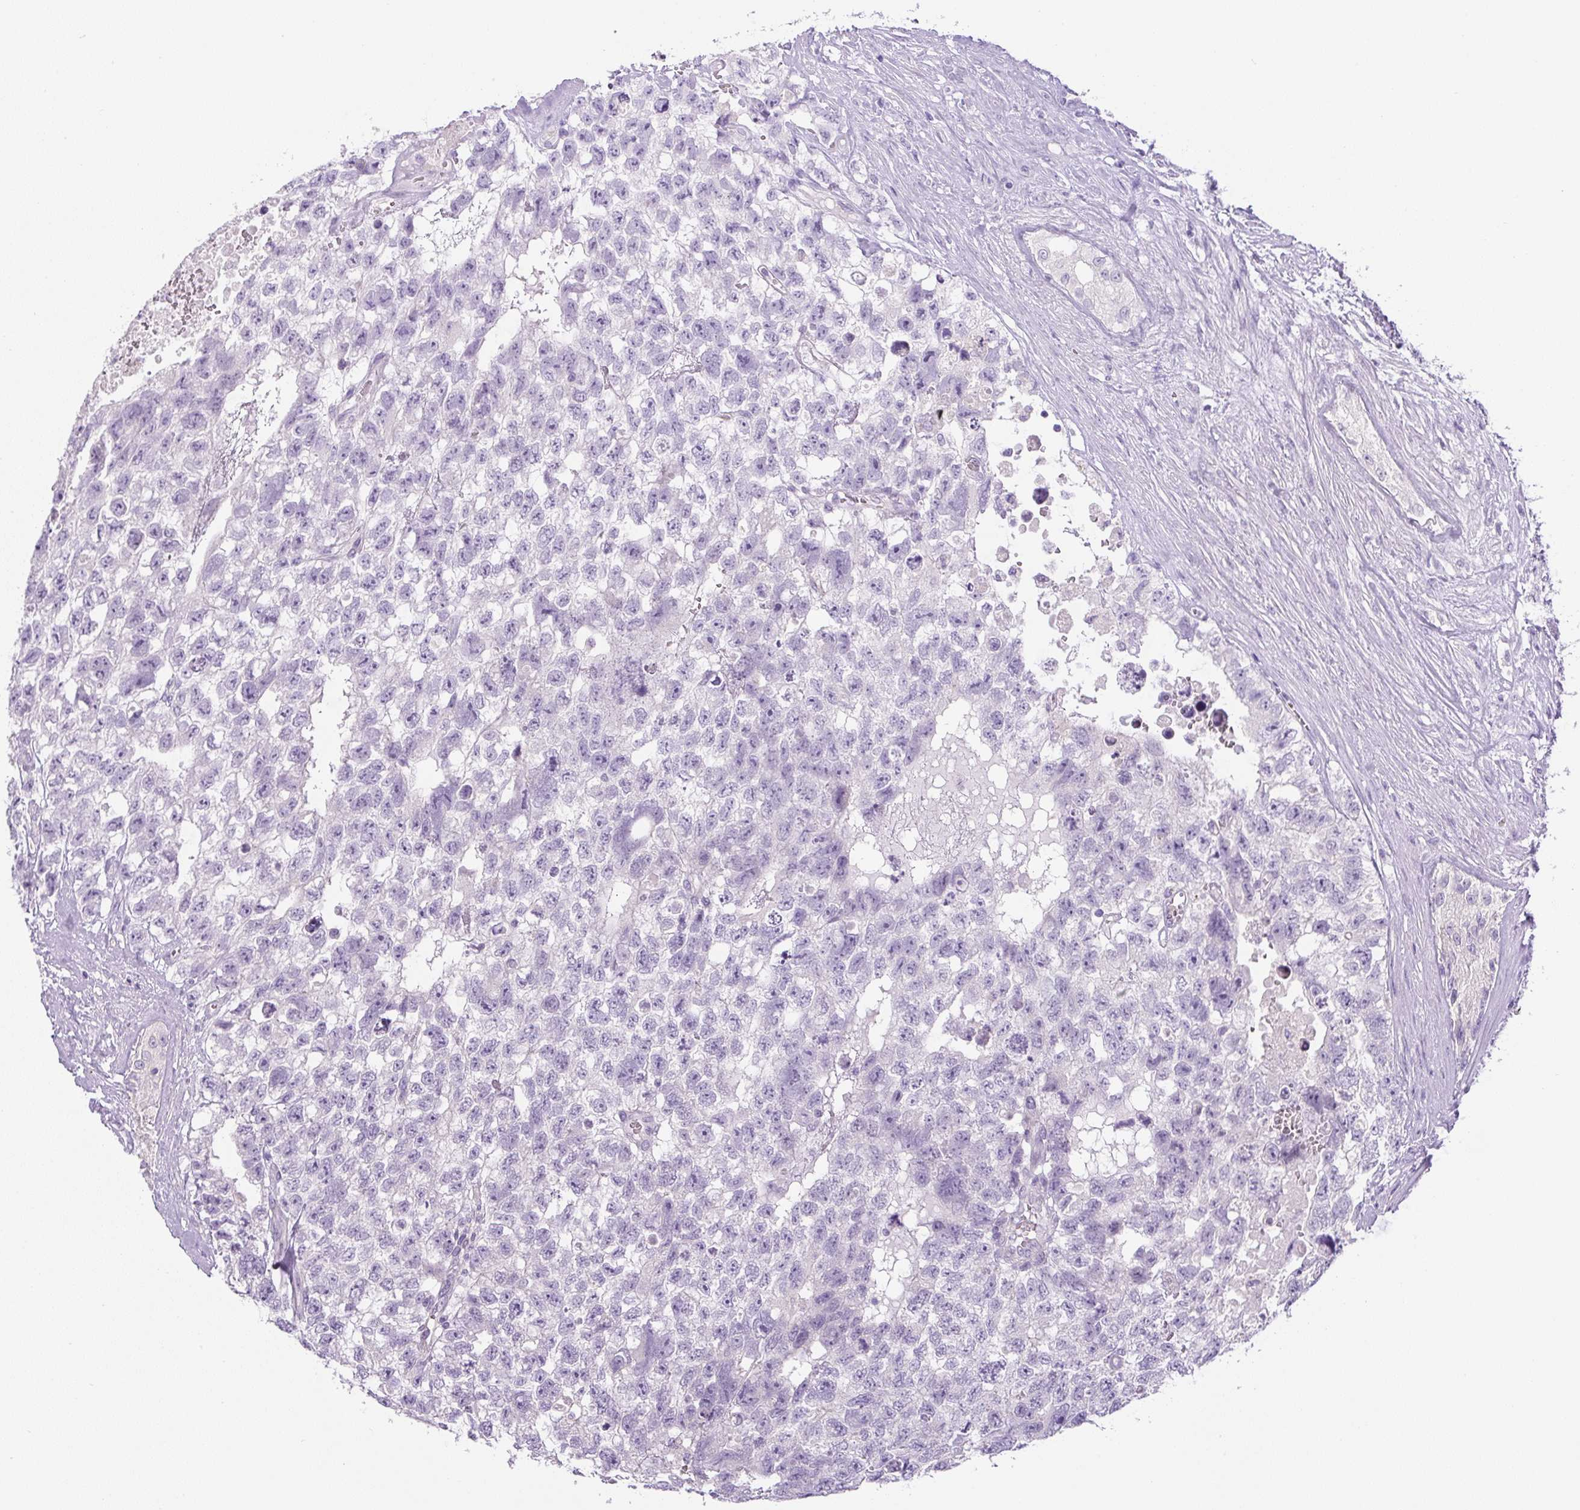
{"staining": {"intensity": "negative", "quantity": "none", "location": "none"}, "tissue": "testis cancer", "cell_type": "Tumor cells", "image_type": "cancer", "snomed": [{"axis": "morphology", "description": "Carcinoma, Embryonal, NOS"}, {"axis": "topography", "description": "Testis"}], "caption": "A photomicrograph of human embryonal carcinoma (testis) is negative for staining in tumor cells. Brightfield microscopy of IHC stained with DAB (brown) and hematoxylin (blue), captured at high magnification.", "gene": "UBL3", "patient": {"sex": "male", "age": 26}}